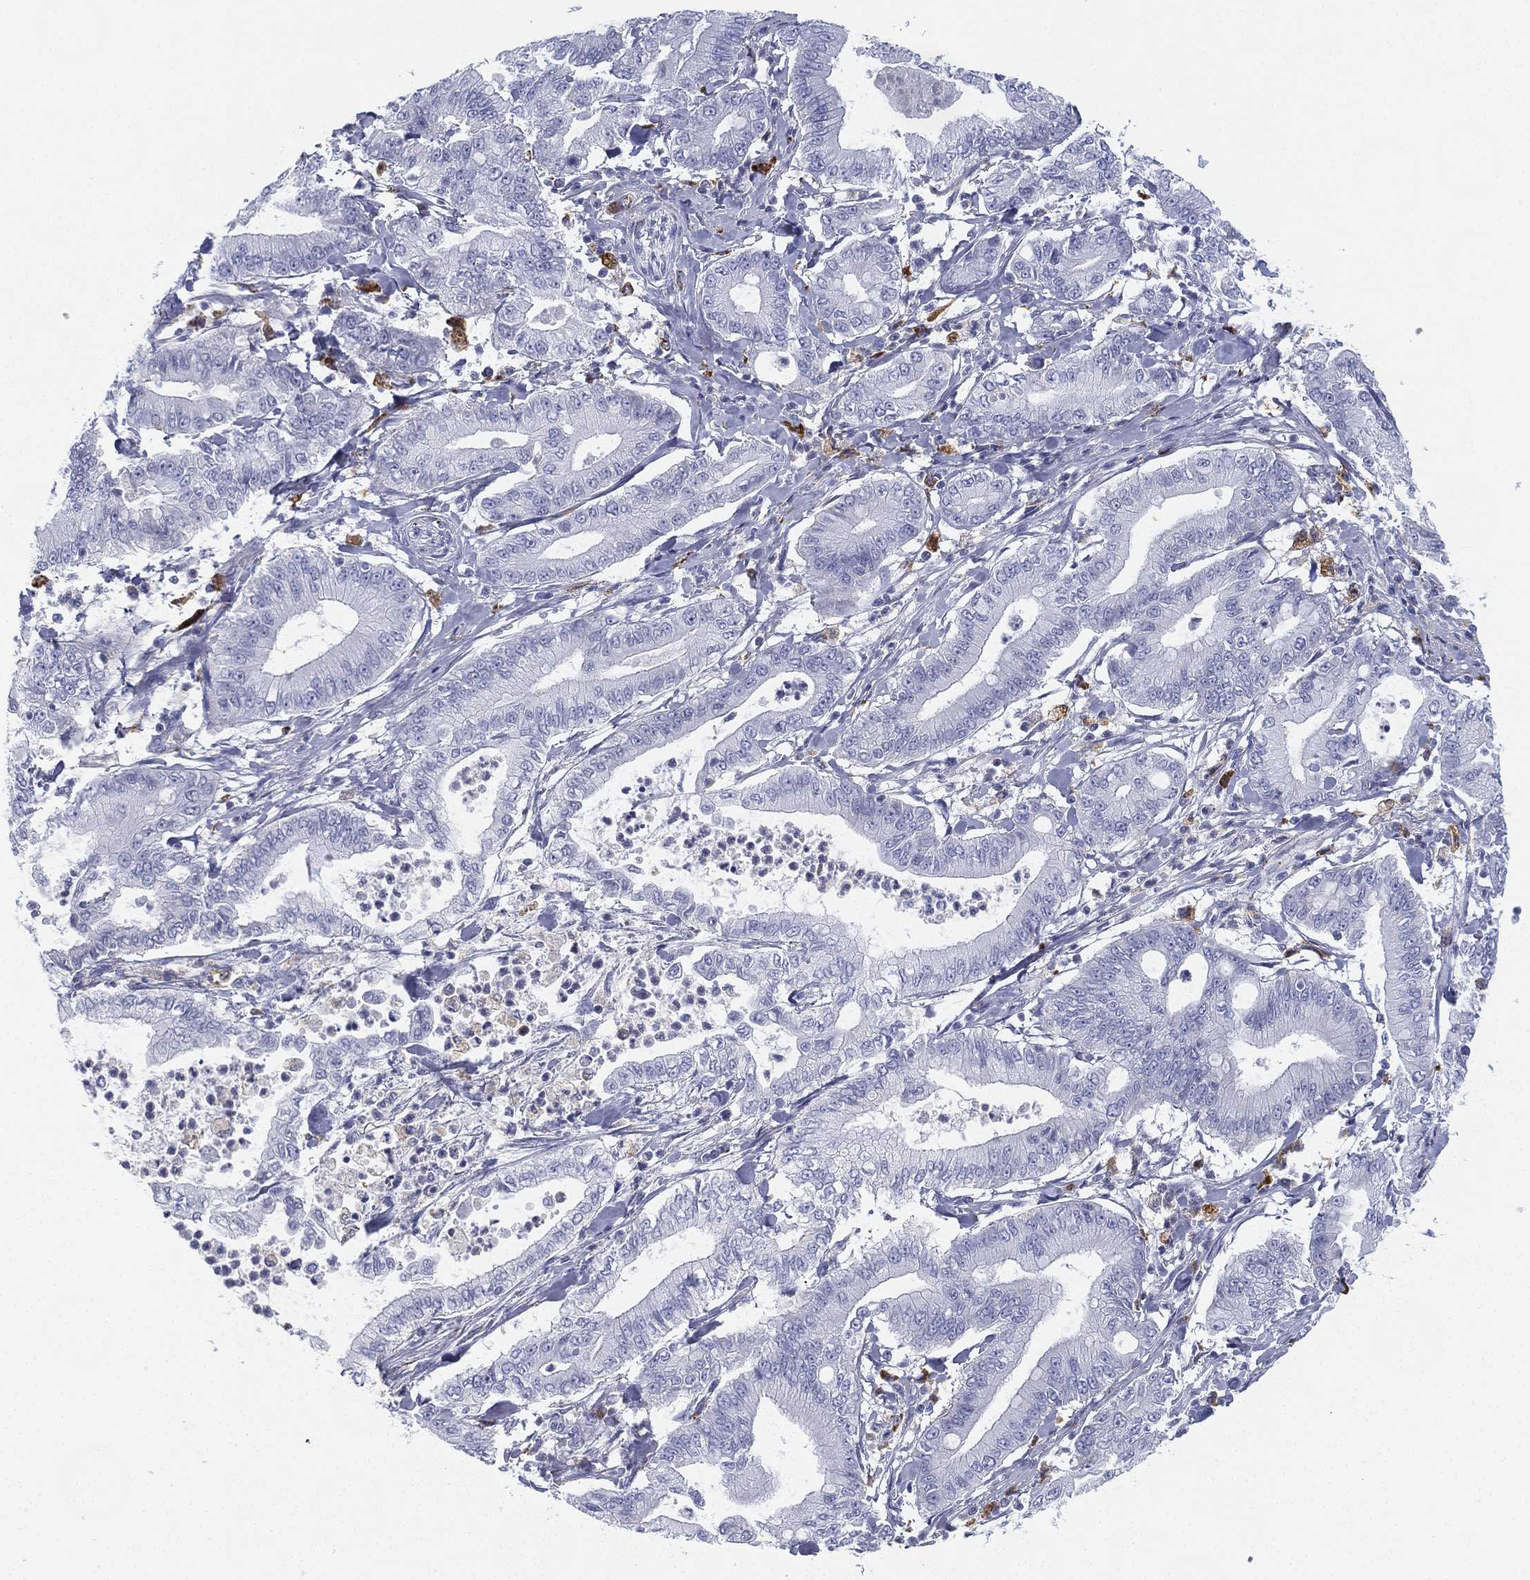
{"staining": {"intensity": "negative", "quantity": "none", "location": "none"}, "tissue": "pancreatic cancer", "cell_type": "Tumor cells", "image_type": "cancer", "snomed": [{"axis": "morphology", "description": "Adenocarcinoma, NOS"}, {"axis": "topography", "description": "Pancreas"}], "caption": "Tumor cells show no significant protein positivity in adenocarcinoma (pancreatic).", "gene": "NPC2", "patient": {"sex": "male", "age": 71}}